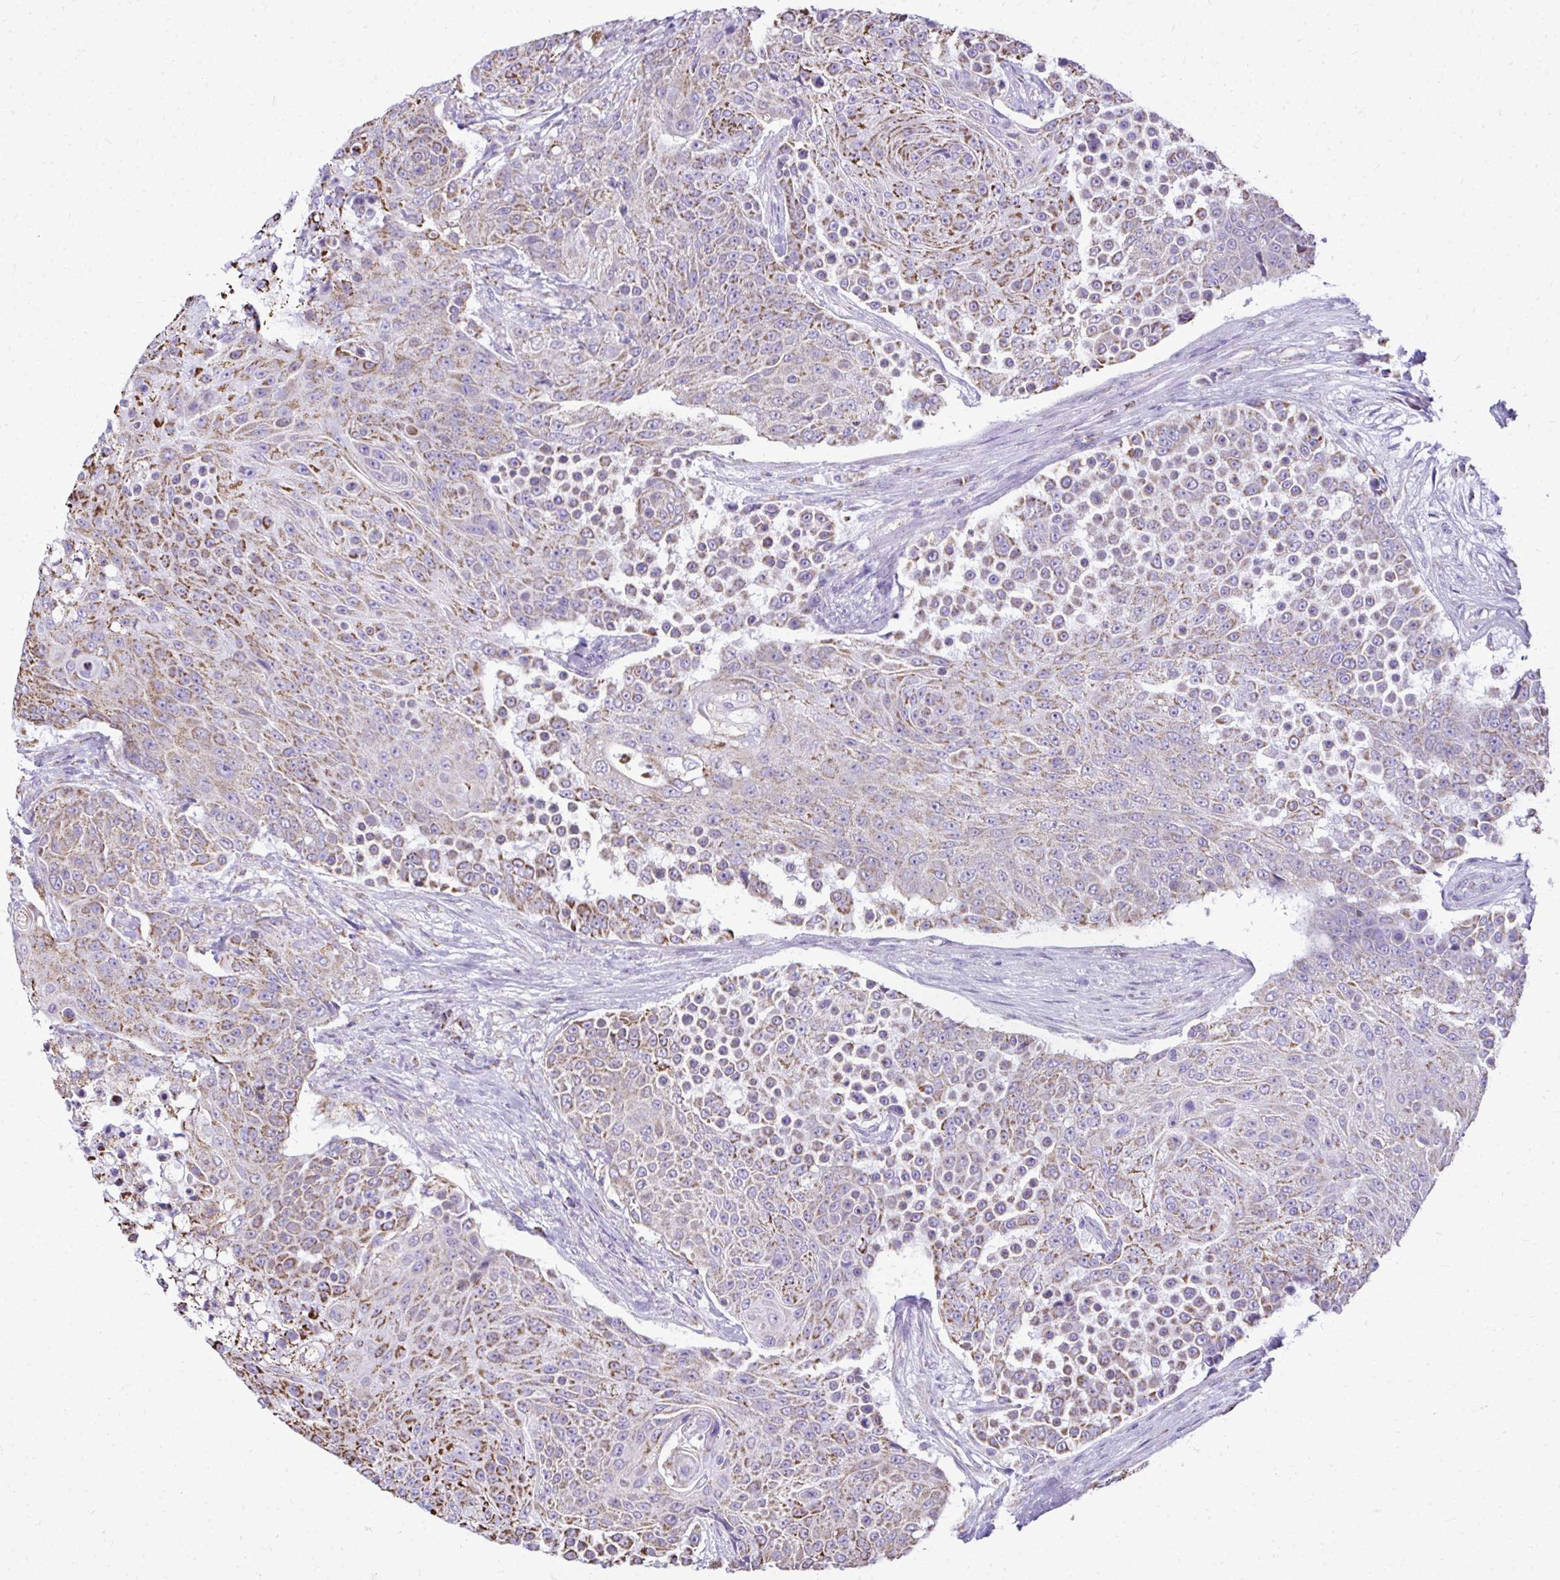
{"staining": {"intensity": "moderate", "quantity": "25%-75%", "location": "cytoplasmic/membranous"}, "tissue": "urothelial cancer", "cell_type": "Tumor cells", "image_type": "cancer", "snomed": [{"axis": "morphology", "description": "Urothelial carcinoma, High grade"}, {"axis": "topography", "description": "Urinary bladder"}], "caption": "Urothelial carcinoma (high-grade) stained for a protein exhibits moderate cytoplasmic/membranous positivity in tumor cells. (IHC, brightfield microscopy, high magnification).", "gene": "MPZL2", "patient": {"sex": "female", "age": 63}}